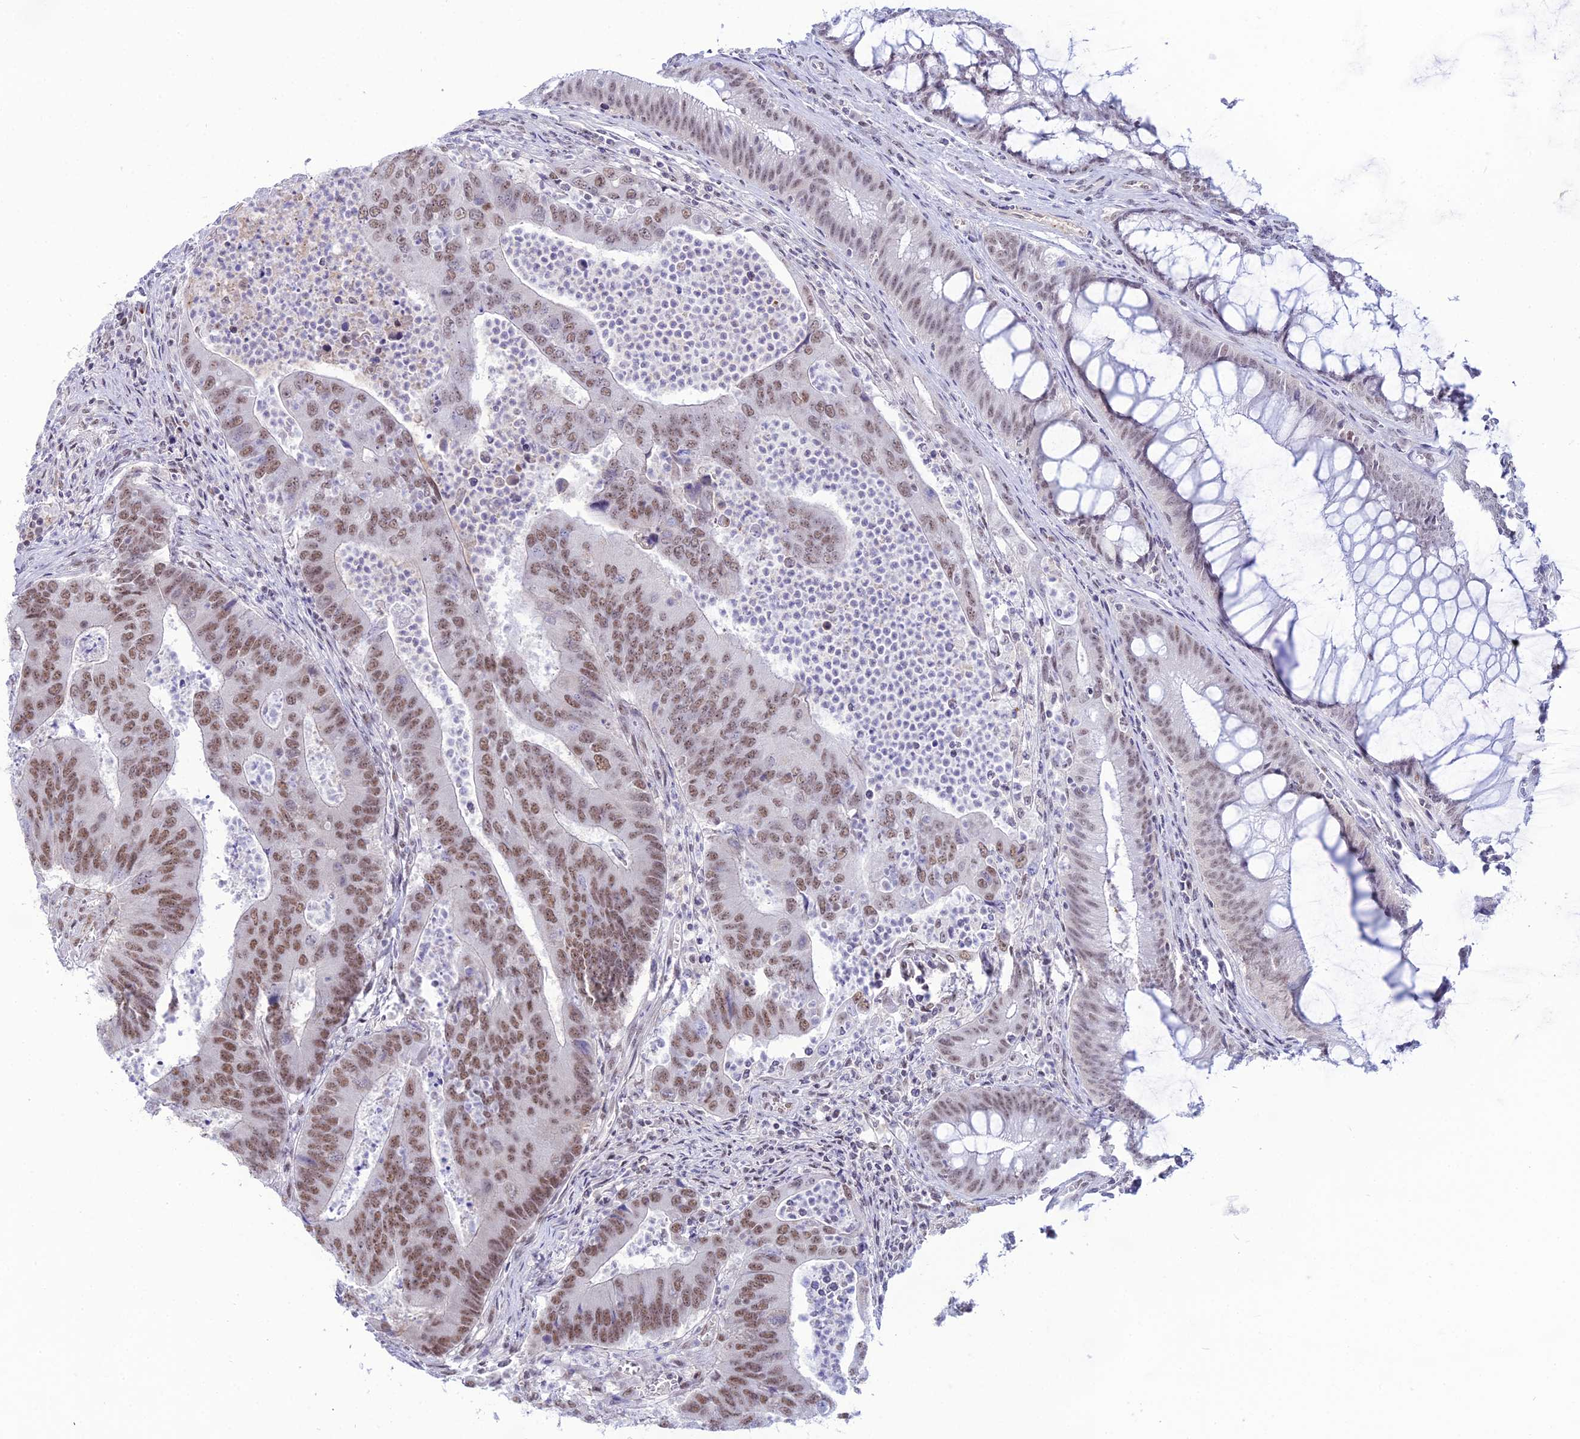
{"staining": {"intensity": "moderate", "quantity": ">75%", "location": "nuclear"}, "tissue": "colorectal cancer", "cell_type": "Tumor cells", "image_type": "cancer", "snomed": [{"axis": "morphology", "description": "Adenocarcinoma, NOS"}, {"axis": "topography", "description": "Colon"}], "caption": "Protein positivity by IHC demonstrates moderate nuclear staining in about >75% of tumor cells in colorectal adenocarcinoma.", "gene": "RBM12", "patient": {"sex": "female", "age": 67}}